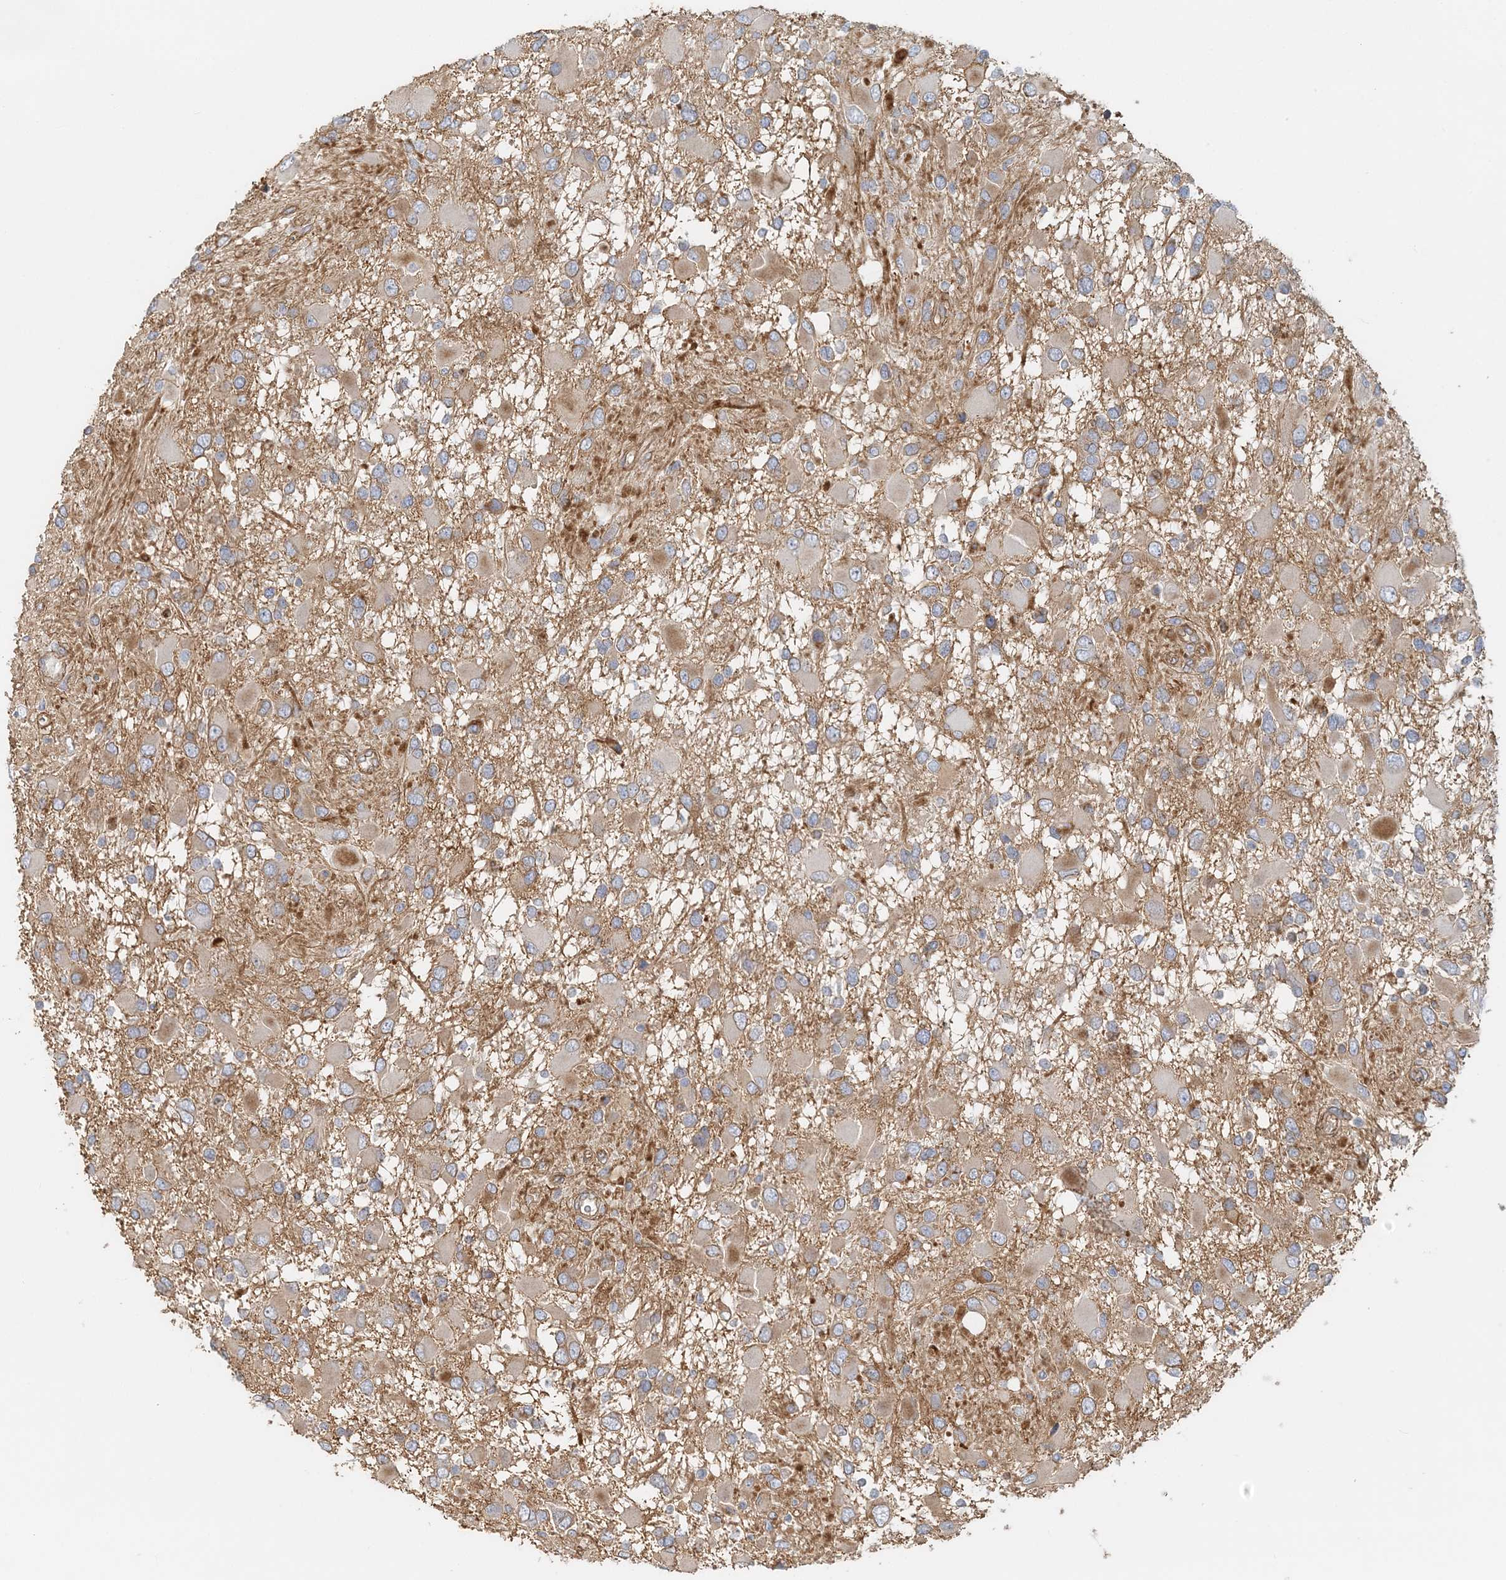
{"staining": {"intensity": "weak", "quantity": ">75%", "location": "cytoplasmic/membranous"}, "tissue": "glioma", "cell_type": "Tumor cells", "image_type": "cancer", "snomed": [{"axis": "morphology", "description": "Glioma, malignant, High grade"}, {"axis": "topography", "description": "Brain"}], "caption": "This is a photomicrograph of immunohistochemistry staining of high-grade glioma (malignant), which shows weak positivity in the cytoplasmic/membranous of tumor cells.", "gene": "DNAH1", "patient": {"sex": "male", "age": 53}}